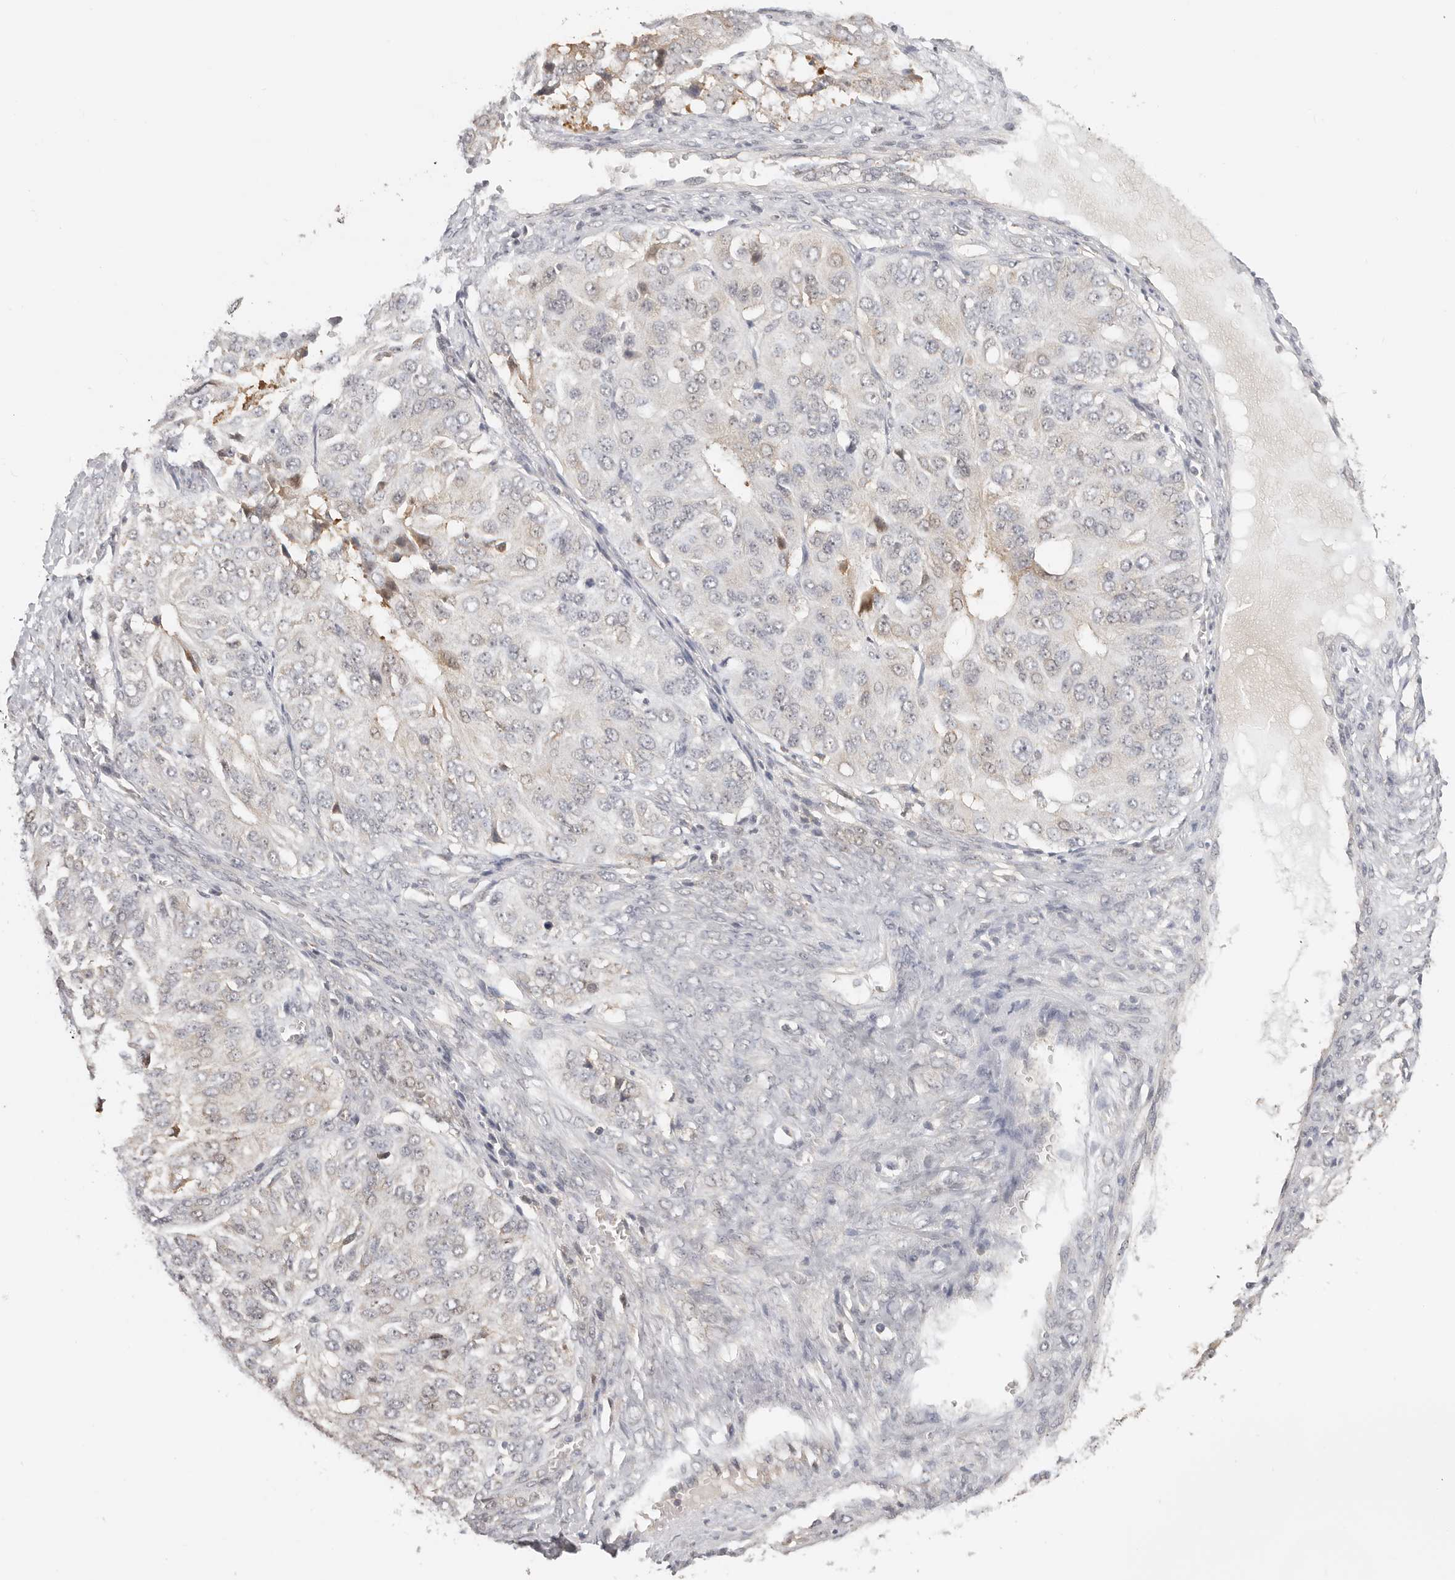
{"staining": {"intensity": "weak", "quantity": "25%-75%", "location": "cytoplasmic/membranous"}, "tissue": "ovarian cancer", "cell_type": "Tumor cells", "image_type": "cancer", "snomed": [{"axis": "morphology", "description": "Carcinoma, endometroid"}, {"axis": "topography", "description": "Ovary"}], "caption": "High-power microscopy captured an IHC histopathology image of ovarian cancer (endometroid carcinoma), revealing weak cytoplasmic/membranous expression in approximately 25%-75% of tumor cells. Ihc stains the protein of interest in brown and the nuclei are stained blue.", "gene": "LARP7", "patient": {"sex": "female", "age": 51}}